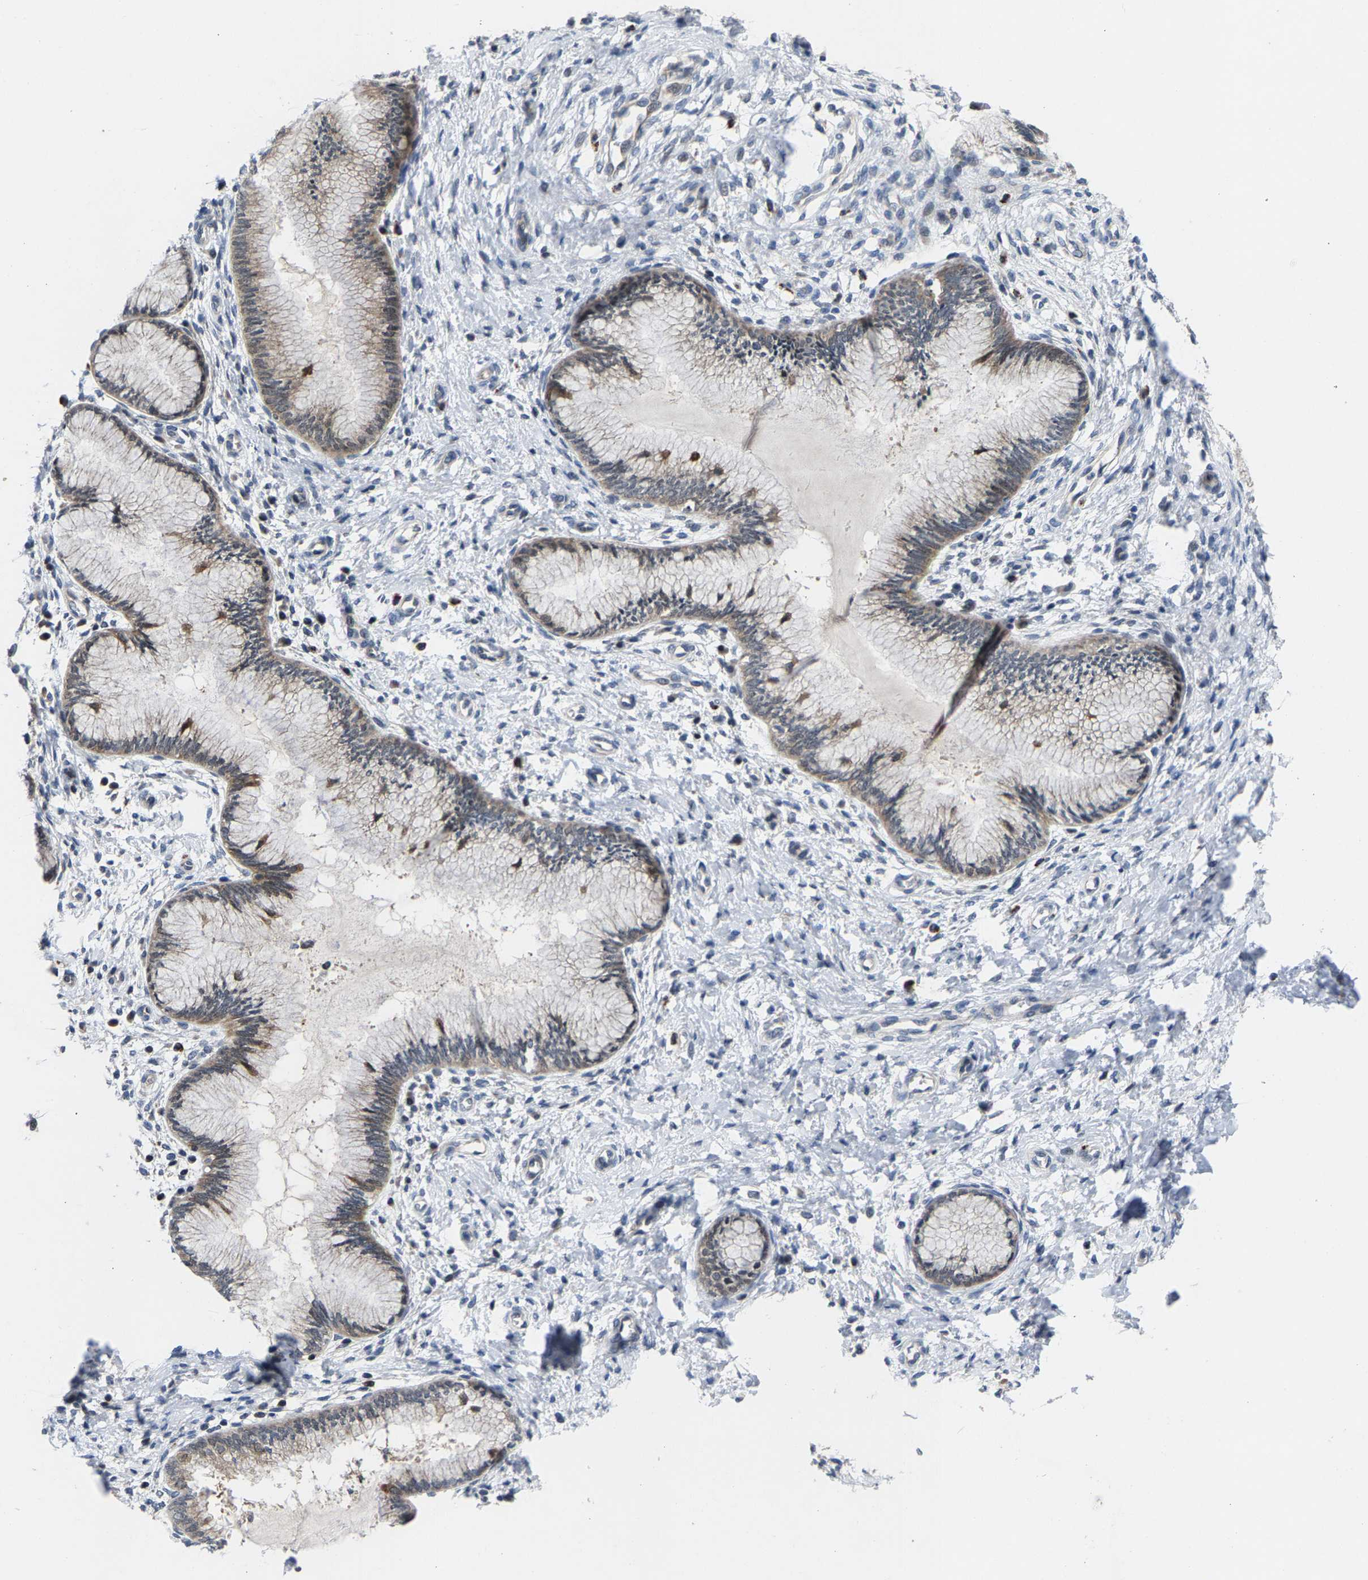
{"staining": {"intensity": "weak", "quantity": "25%-75%", "location": "cytoplasmic/membranous"}, "tissue": "cervix", "cell_type": "Glandular cells", "image_type": "normal", "snomed": [{"axis": "morphology", "description": "Normal tissue, NOS"}, {"axis": "topography", "description": "Cervix"}], "caption": "Glandular cells show weak cytoplasmic/membranous expression in about 25%-75% of cells in benign cervix.", "gene": "TDRKH", "patient": {"sex": "female", "age": 55}}